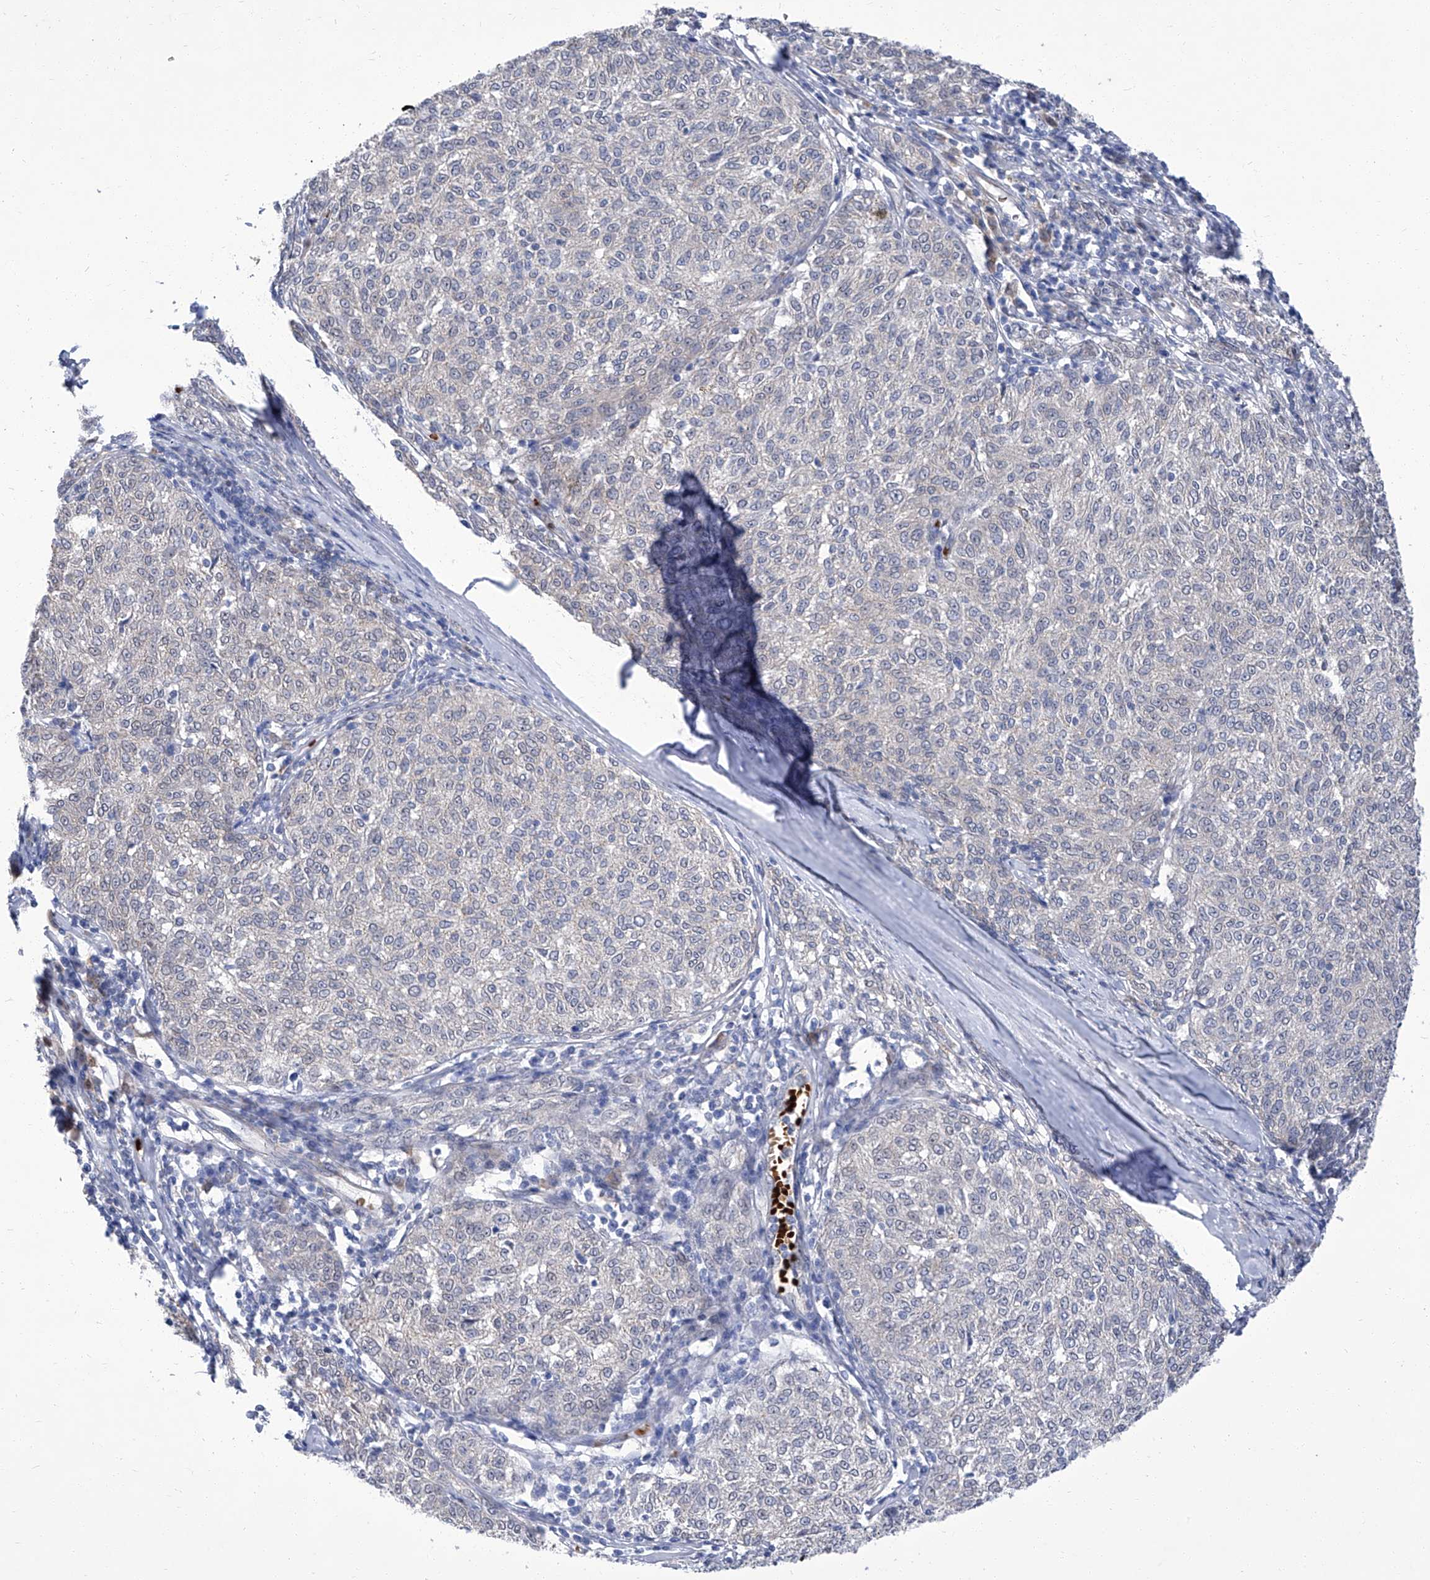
{"staining": {"intensity": "negative", "quantity": "none", "location": "none"}, "tissue": "melanoma", "cell_type": "Tumor cells", "image_type": "cancer", "snomed": [{"axis": "morphology", "description": "Malignant melanoma, NOS"}, {"axis": "topography", "description": "Skin"}], "caption": "Immunohistochemistry (IHC) of human malignant melanoma displays no staining in tumor cells.", "gene": "PARD3", "patient": {"sex": "female", "age": 72}}